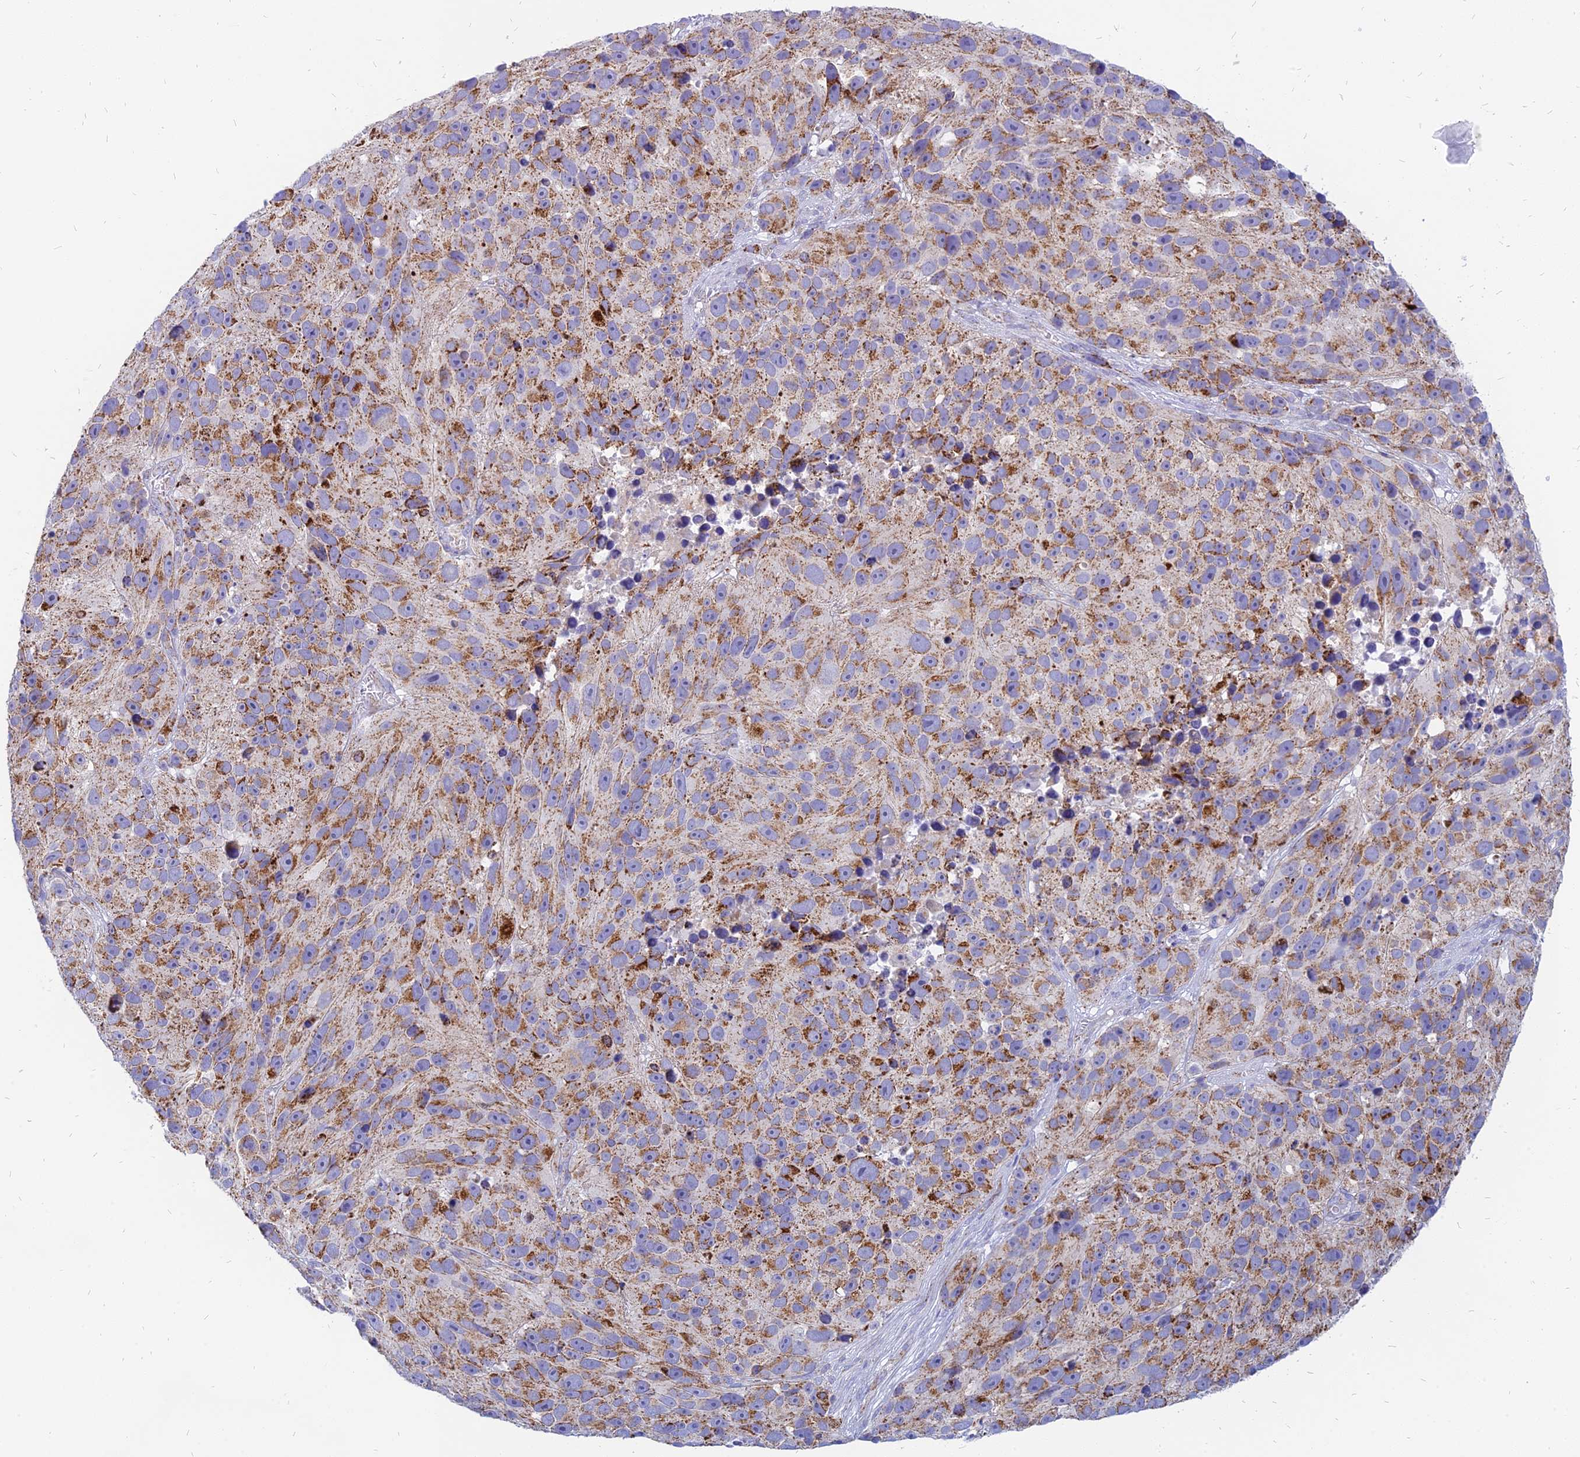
{"staining": {"intensity": "moderate", "quantity": ">75%", "location": "cytoplasmic/membranous"}, "tissue": "melanoma", "cell_type": "Tumor cells", "image_type": "cancer", "snomed": [{"axis": "morphology", "description": "Malignant melanoma, NOS"}, {"axis": "topography", "description": "Skin"}], "caption": "Melanoma stained for a protein exhibits moderate cytoplasmic/membranous positivity in tumor cells. (Brightfield microscopy of DAB IHC at high magnification).", "gene": "PACC1", "patient": {"sex": "male", "age": 84}}